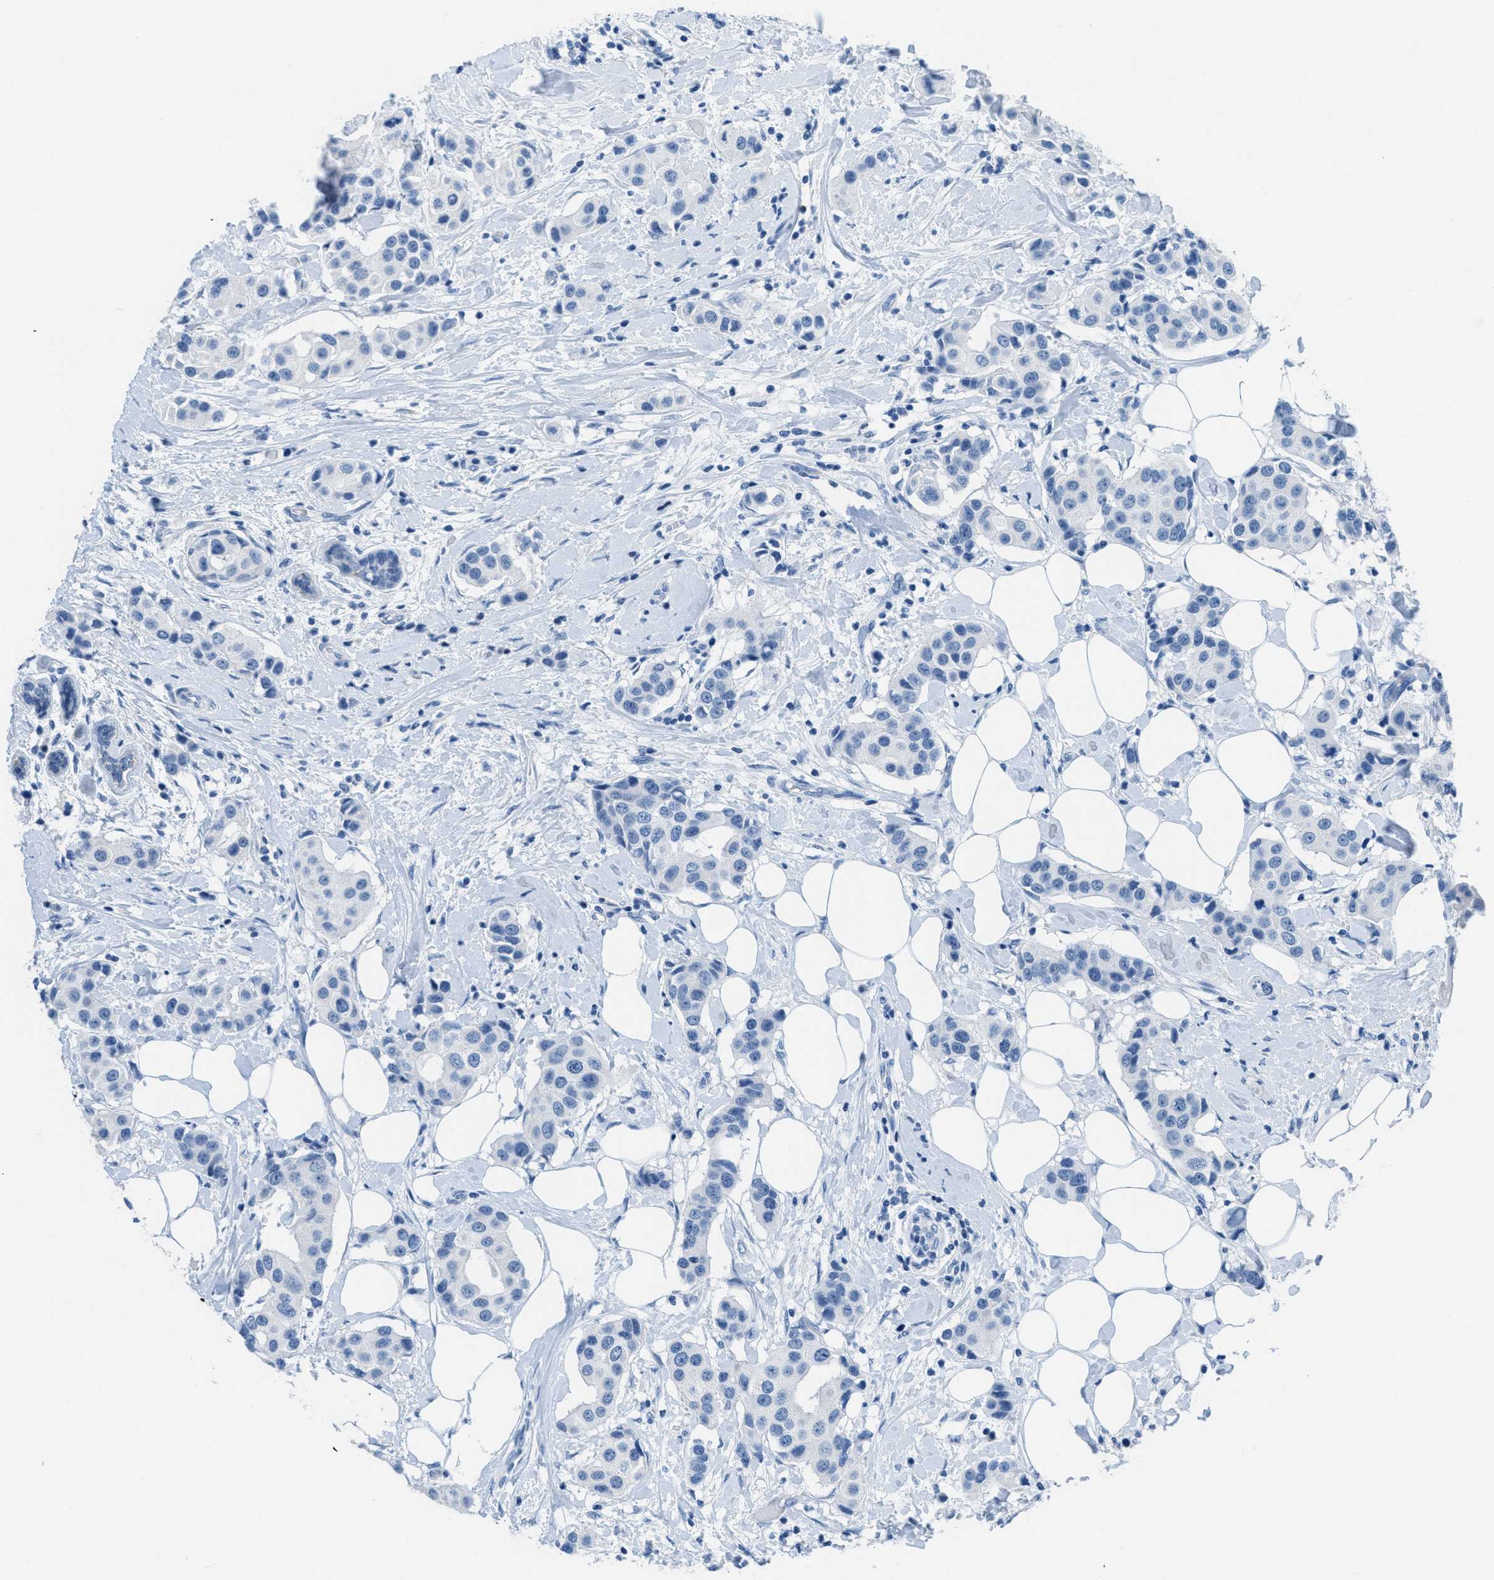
{"staining": {"intensity": "negative", "quantity": "none", "location": "none"}, "tissue": "breast cancer", "cell_type": "Tumor cells", "image_type": "cancer", "snomed": [{"axis": "morphology", "description": "Normal tissue, NOS"}, {"axis": "morphology", "description": "Duct carcinoma"}, {"axis": "topography", "description": "Breast"}], "caption": "Protein analysis of breast invasive ductal carcinoma exhibits no significant staining in tumor cells. The staining is performed using DAB brown chromogen with nuclei counter-stained in using hematoxylin.", "gene": "MGARP", "patient": {"sex": "female", "age": 39}}